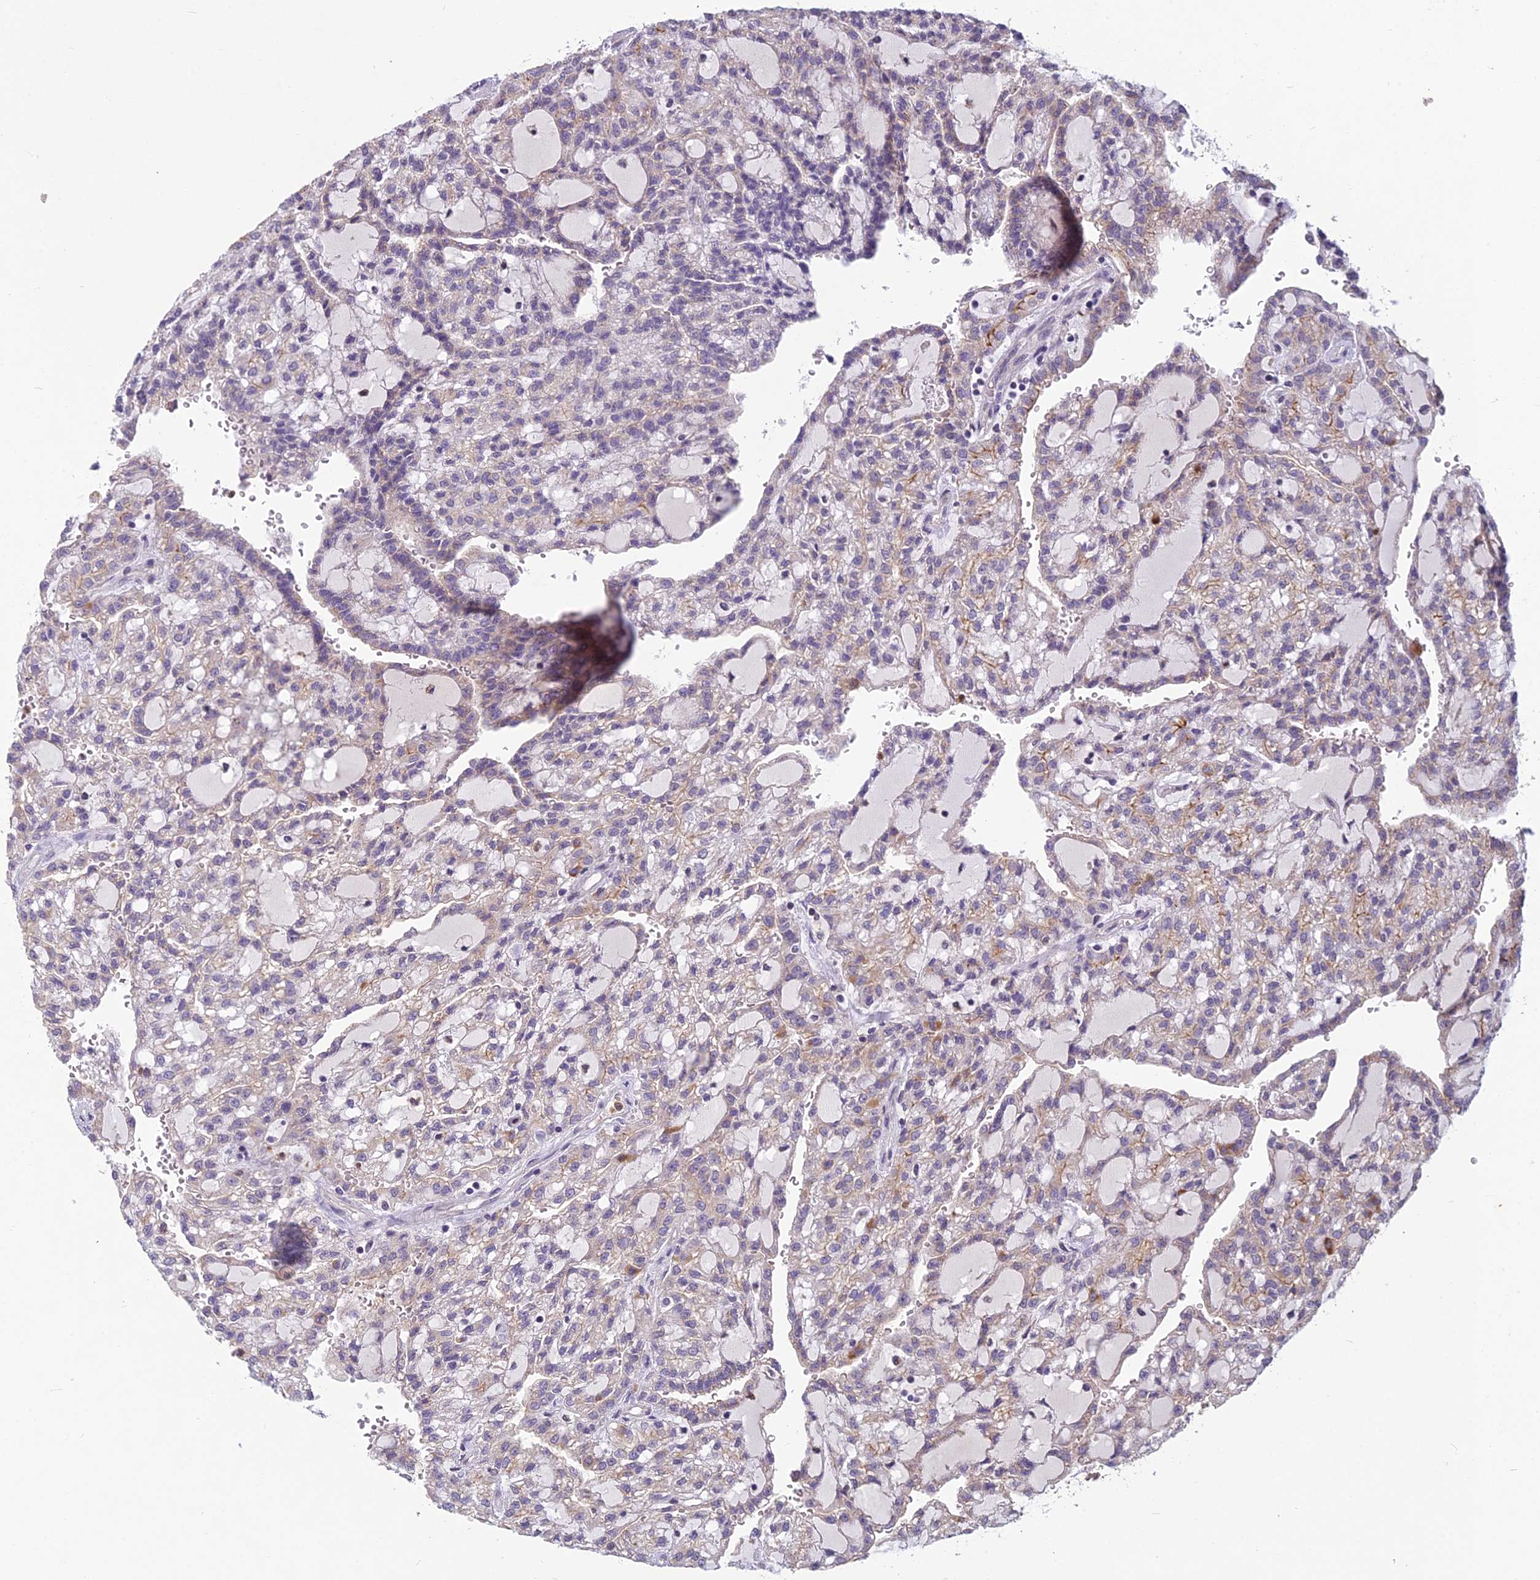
{"staining": {"intensity": "weak", "quantity": "<25%", "location": "cytoplasmic/membranous"}, "tissue": "renal cancer", "cell_type": "Tumor cells", "image_type": "cancer", "snomed": [{"axis": "morphology", "description": "Adenocarcinoma, NOS"}, {"axis": "topography", "description": "Kidney"}], "caption": "The immunohistochemistry histopathology image has no significant staining in tumor cells of renal adenocarcinoma tissue.", "gene": "ENSG00000188897", "patient": {"sex": "male", "age": 63}}